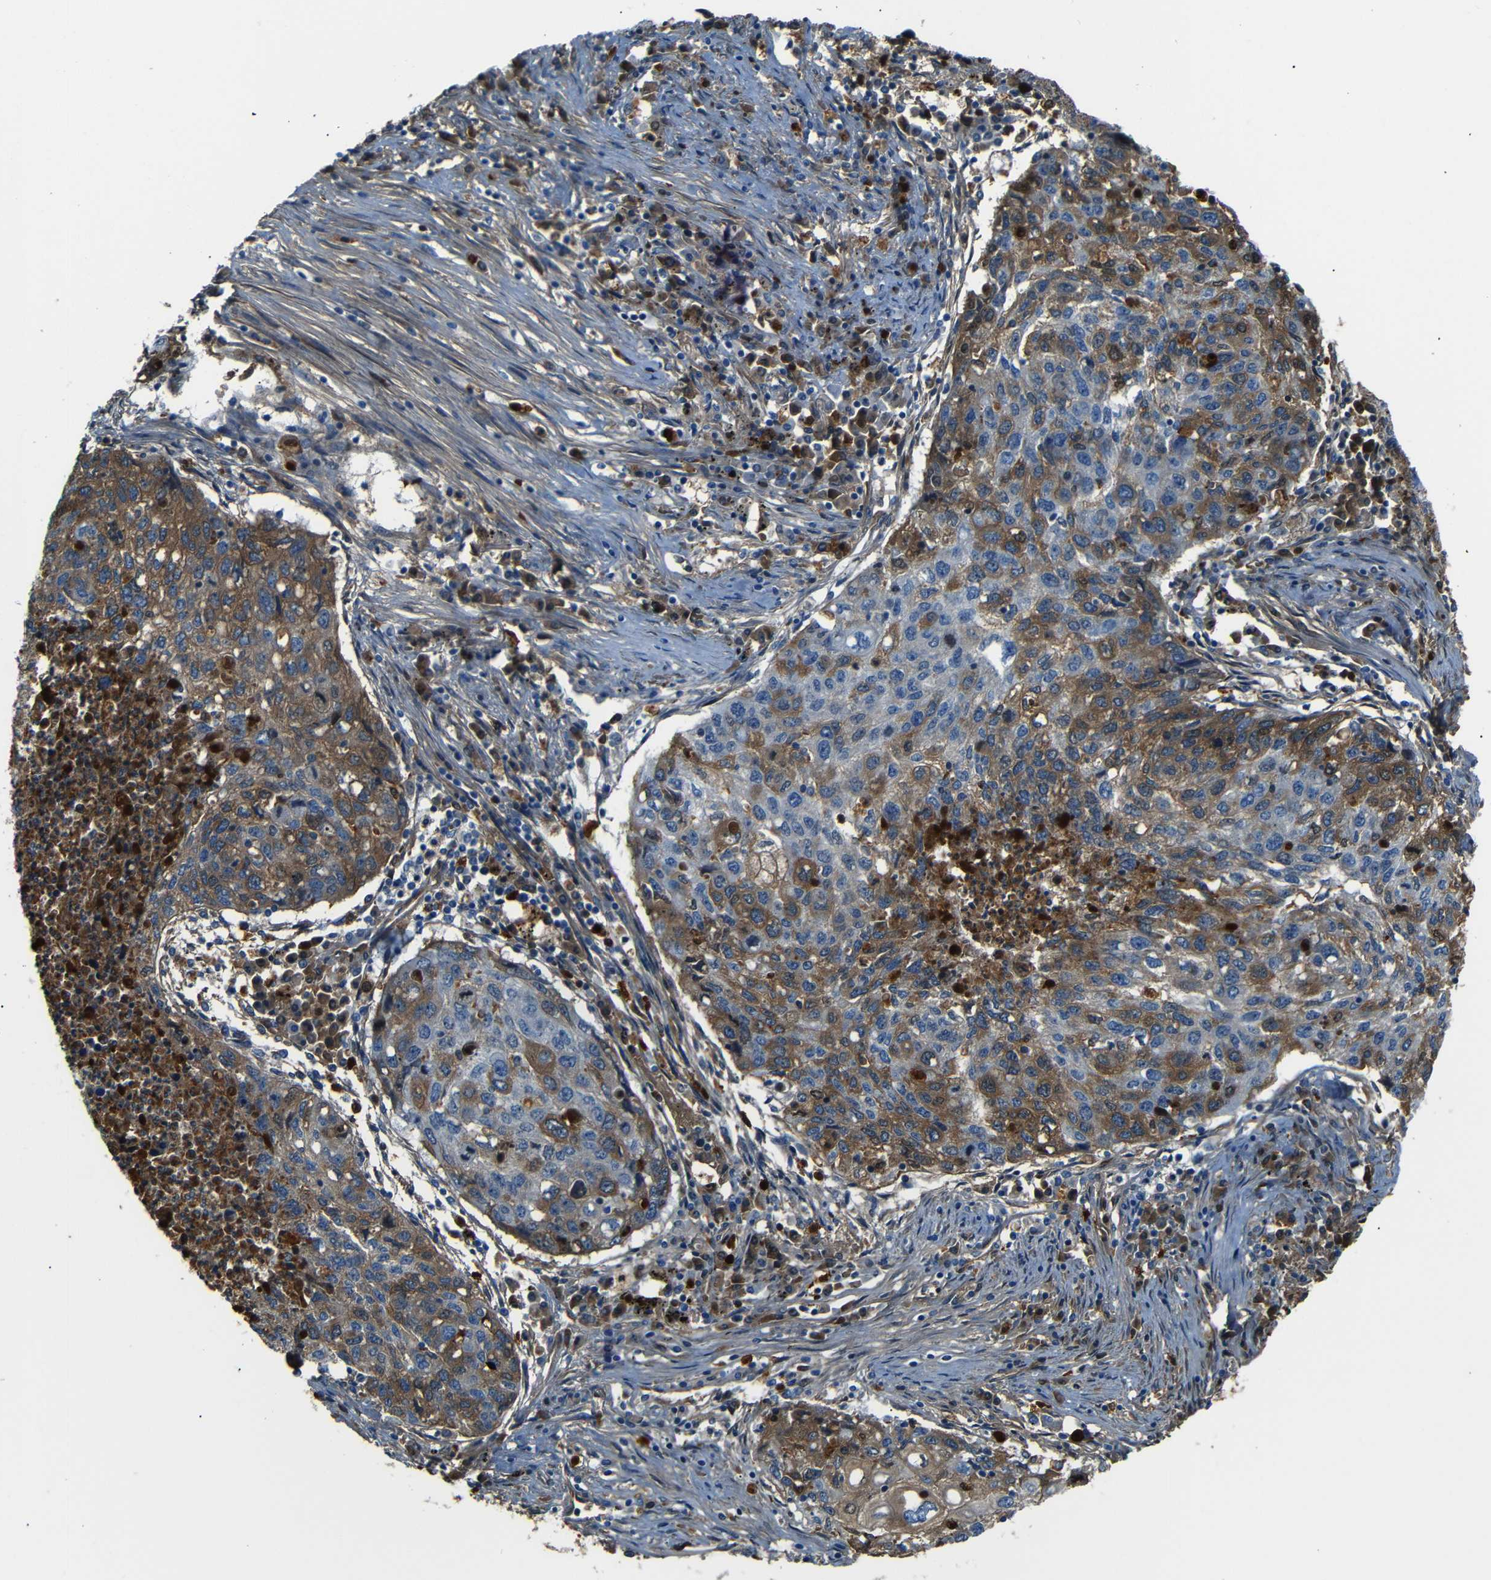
{"staining": {"intensity": "moderate", "quantity": "25%-75%", "location": "cytoplasmic/membranous"}, "tissue": "lung cancer", "cell_type": "Tumor cells", "image_type": "cancer", "snomed": [{"axis": "morphology", "description": "Squamous cell carcinoma, NOS"}, {"axis": "topography", "description": "Lung"}], "caption": "The image exhibits a brown stain indicating the presence of a protein in the cytoplasmic/membranous of tumor cells in lung squamous cell carcinoma. Immunohistochemistry (ihc) stains the protein of interest in brown and the nuclei are stained blue.", "gene": "SERPINA1", "patient": {"sex": "female", "age": 63}}